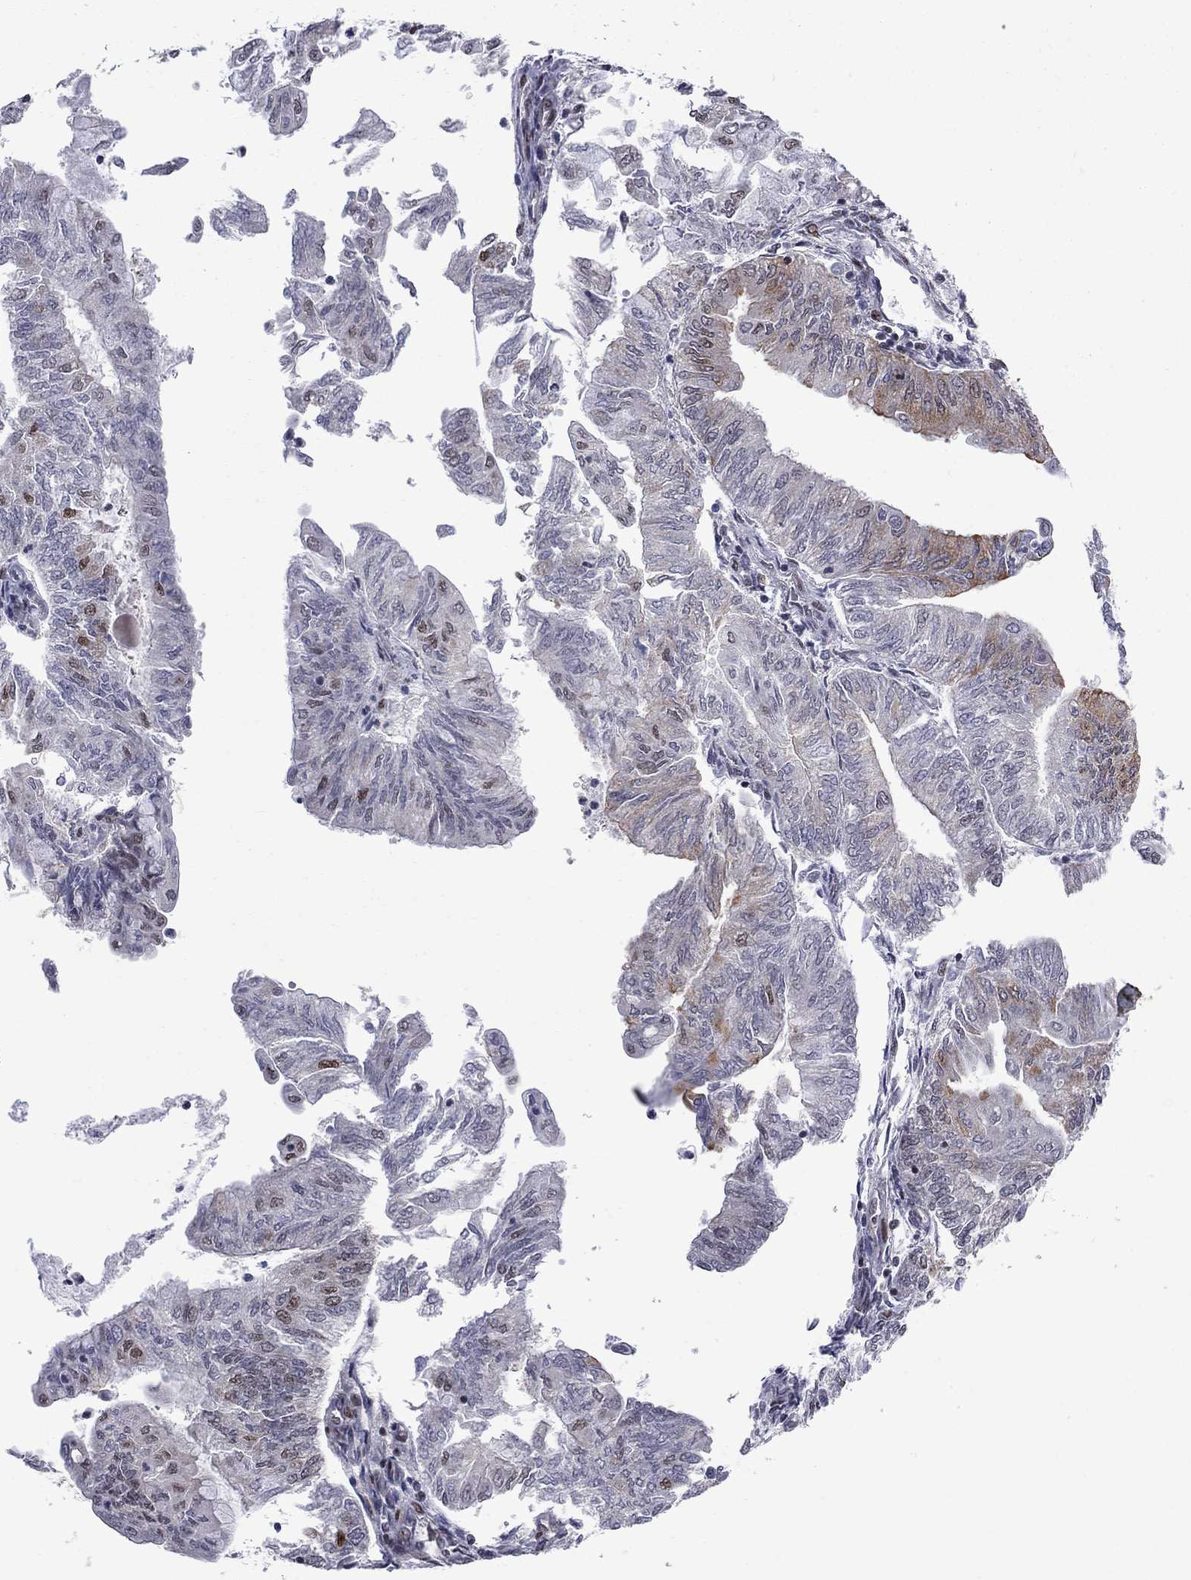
{"staining": {"intensity": "strong", "quantity": "<25%", "location": "nuclear"}, "tissue": "endometrial cancer", "cell_type": "Tumor cells", "image_type": "cancer", "snomed": [{"axis": "morphology", "description": "Adenocarcinoma, NOS"}, {"axis": "topography", "description": "Endometrium"}], "caption": "An image of endometrial adenocarcinoma stained for a protein demonstrates strong nuclear brown staining in tumor cells.", "gene": "MED25", "patient": {"sex": "female", "age": 59}}